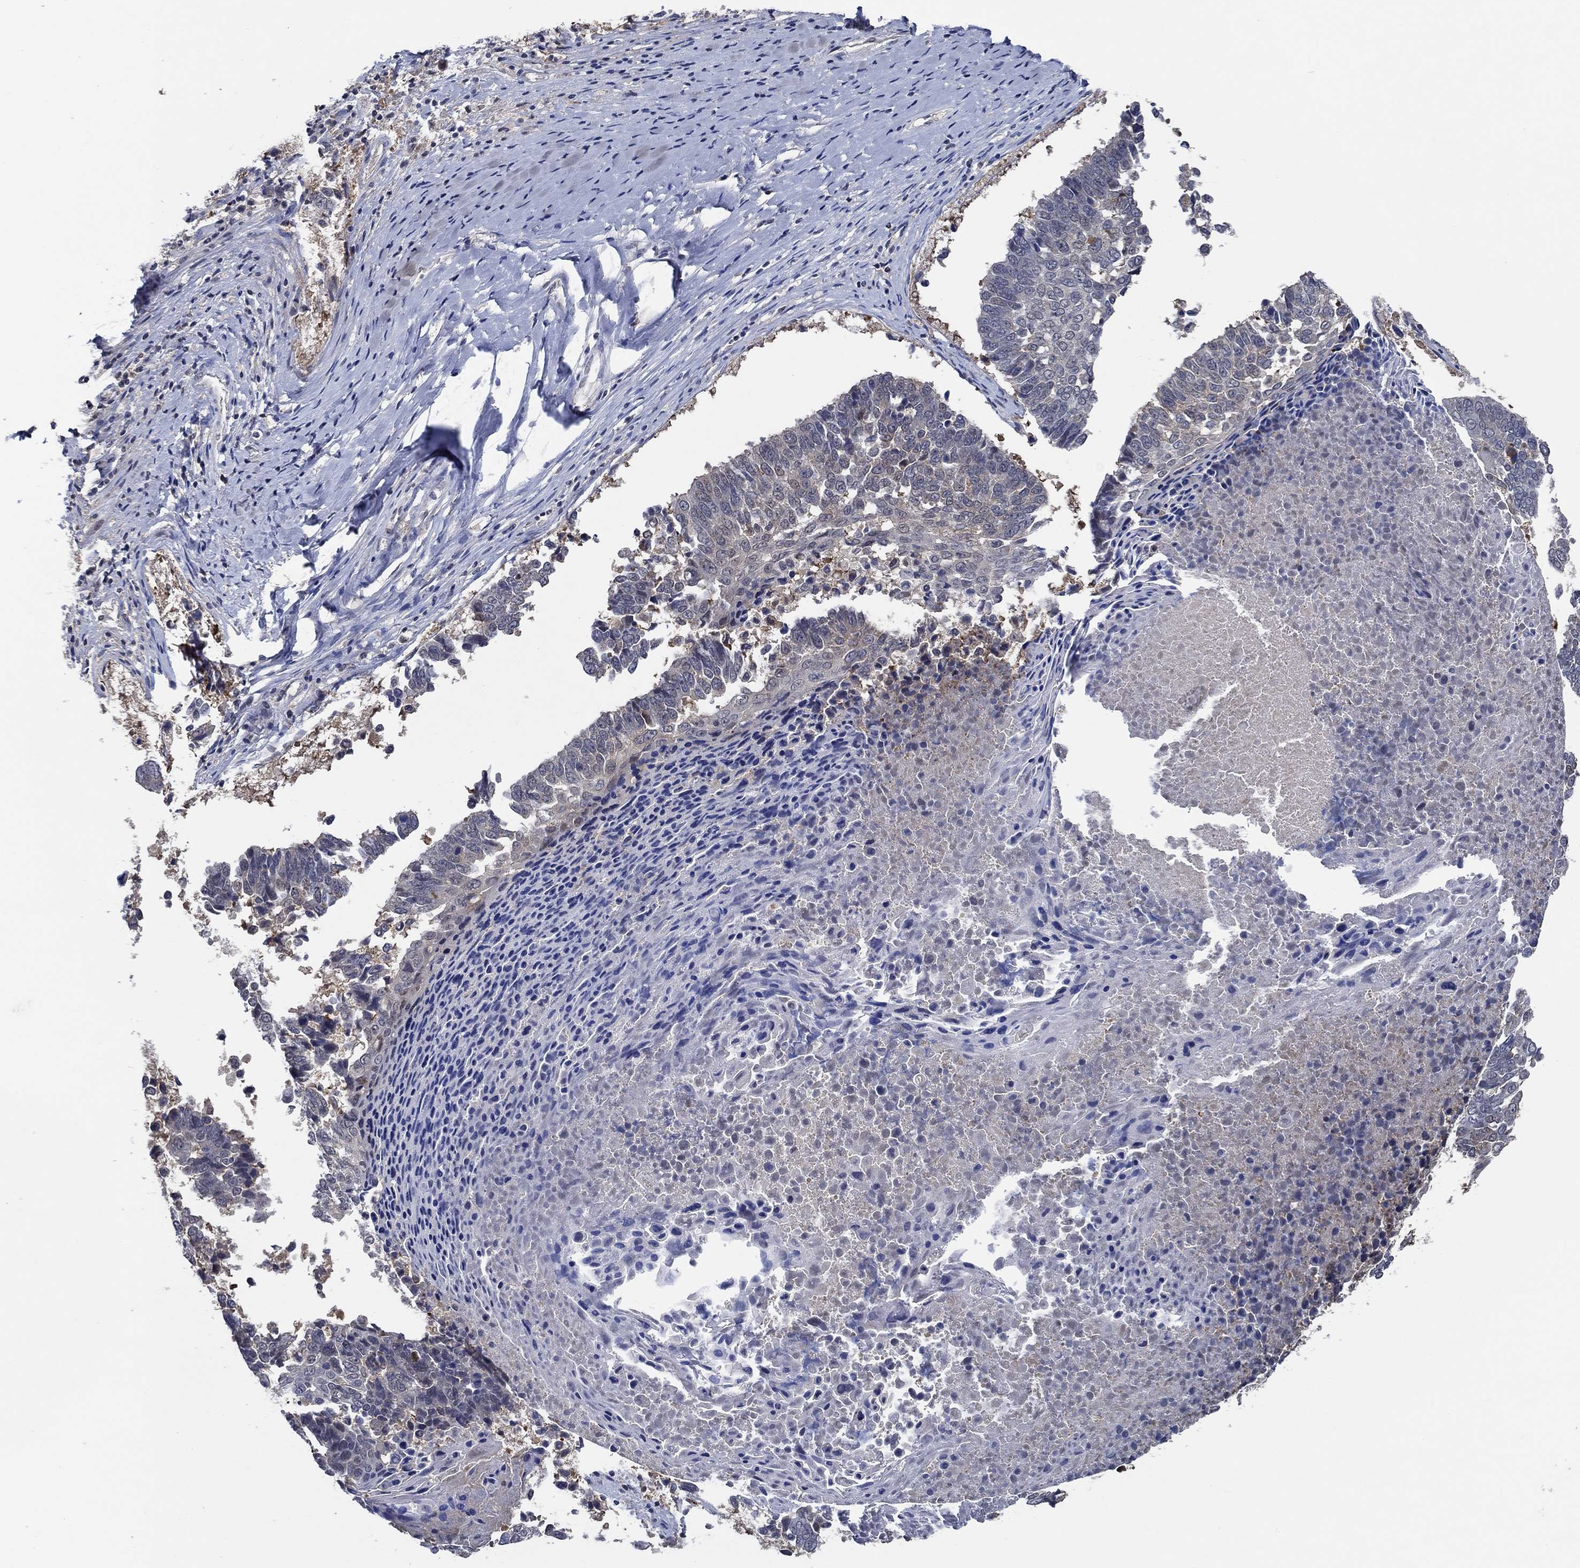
{"staining": {"intensity": "negative", "quantity": "none", "location": "none"}, "tissue": "lung cancer", "cell_type": "Tumor cells", "image_type": "cancer", "snomed": [{"axis": "morphology", "description": "Squamous cell carcinoma, NOS"}, {"axis": "topography", "description": "Lung"}], "caption": "DAB (3,3'-diaminobenzidine) immunohistochemical staining of lung cancer (squamous cell carcinoma) shows no significant staining in tumor cells.", "gene": "DACT1", "patient": {"sex": "male", "age": 73}}